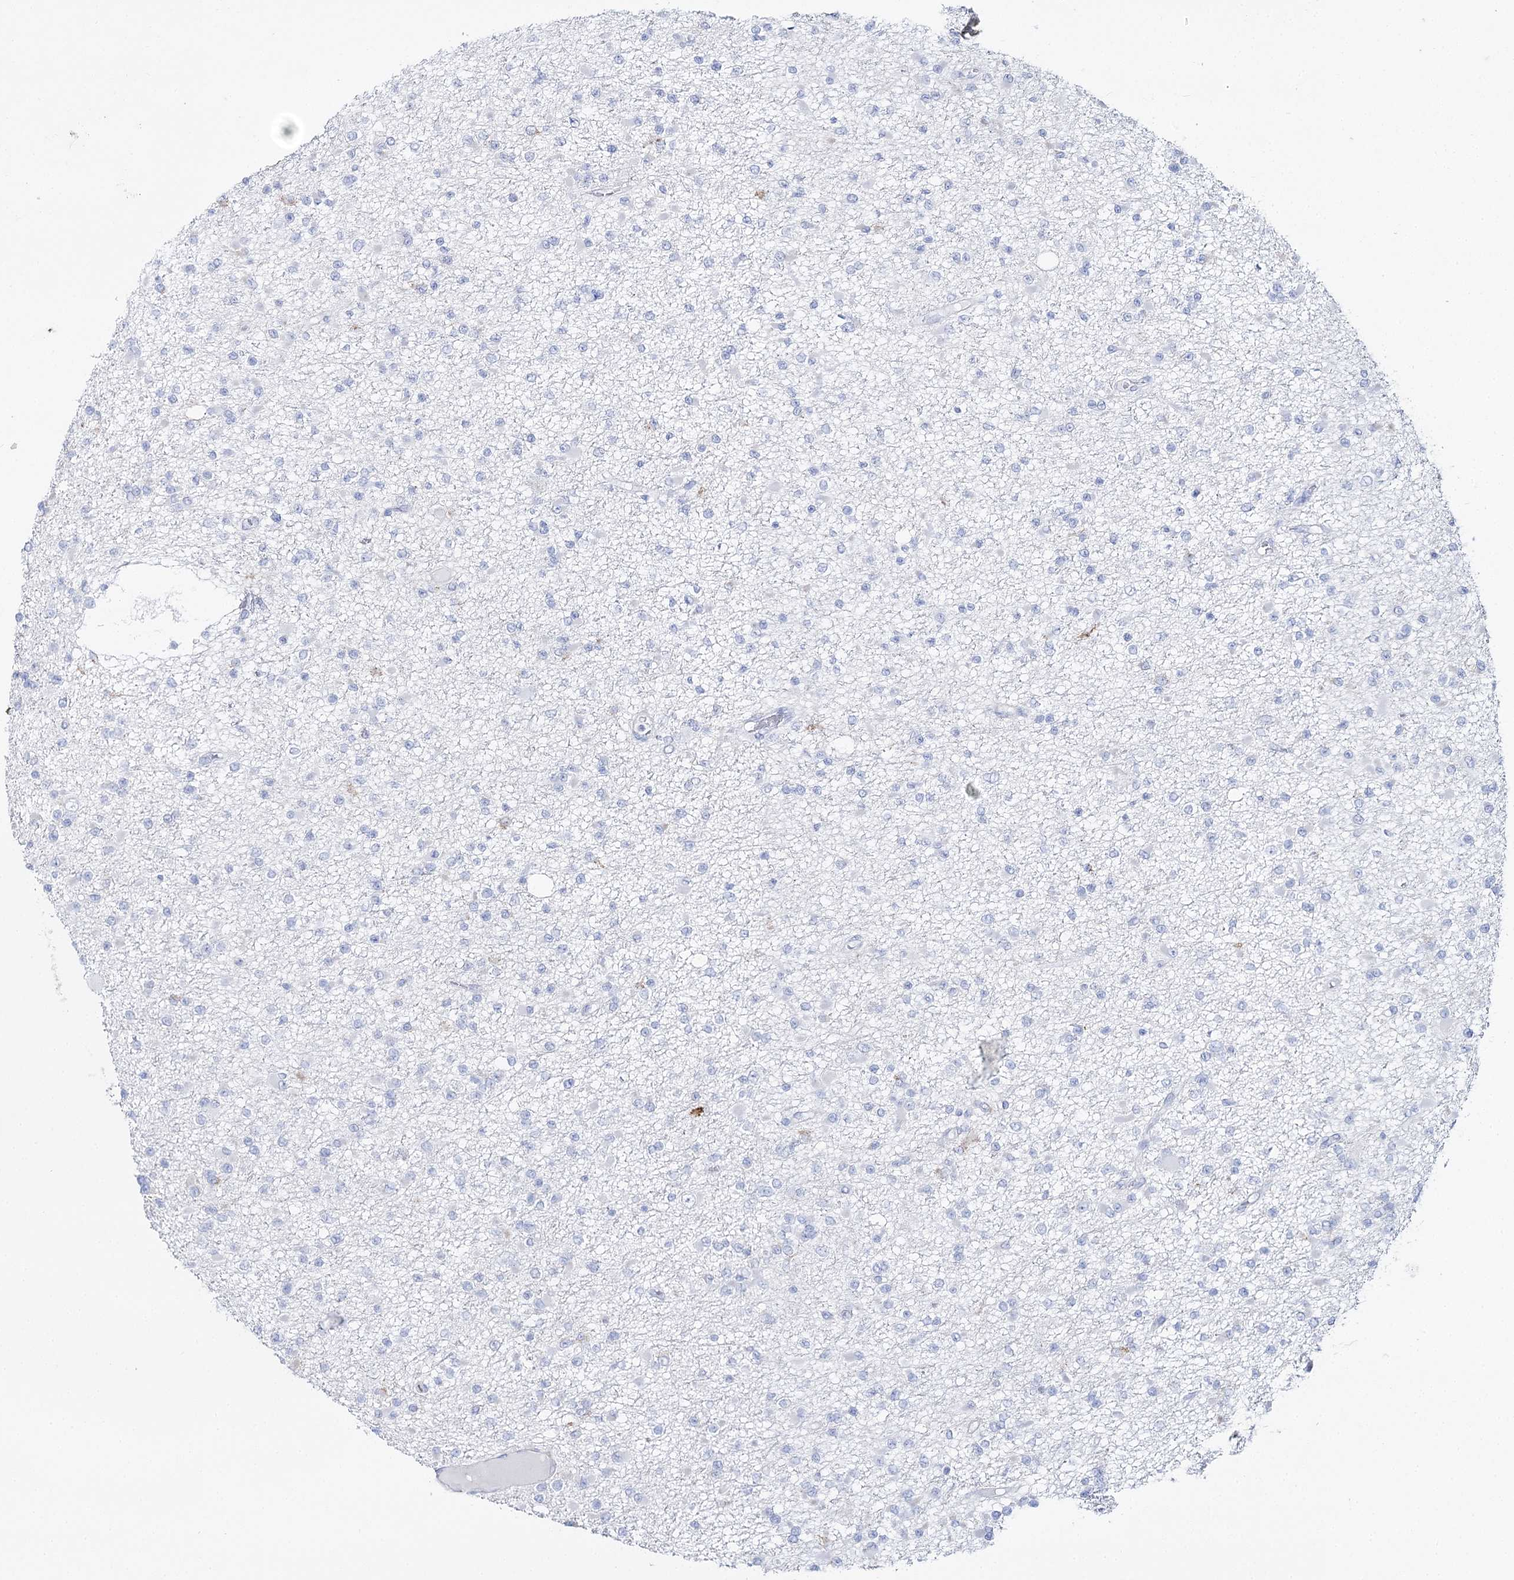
{"staining": {"intensity": "negative", "quantity": "none", "location": "none"}, "tissue": "glioma", "cell_type": "Tumor cells", "image_type": "cancer", "snomed": [{"axis": "morphology", "description": "Glioma, malignant, Low grade"}, {"axis": "topography", "description": "Brain"}], "caption": "Immunohistochemistry of glioma displays no expression in tumor cells. (DAB IHC visualized using brightfield microscopy, high magnification).", "gene": "SLC3A1", "patient": {"sex": "female", "age": 22}}